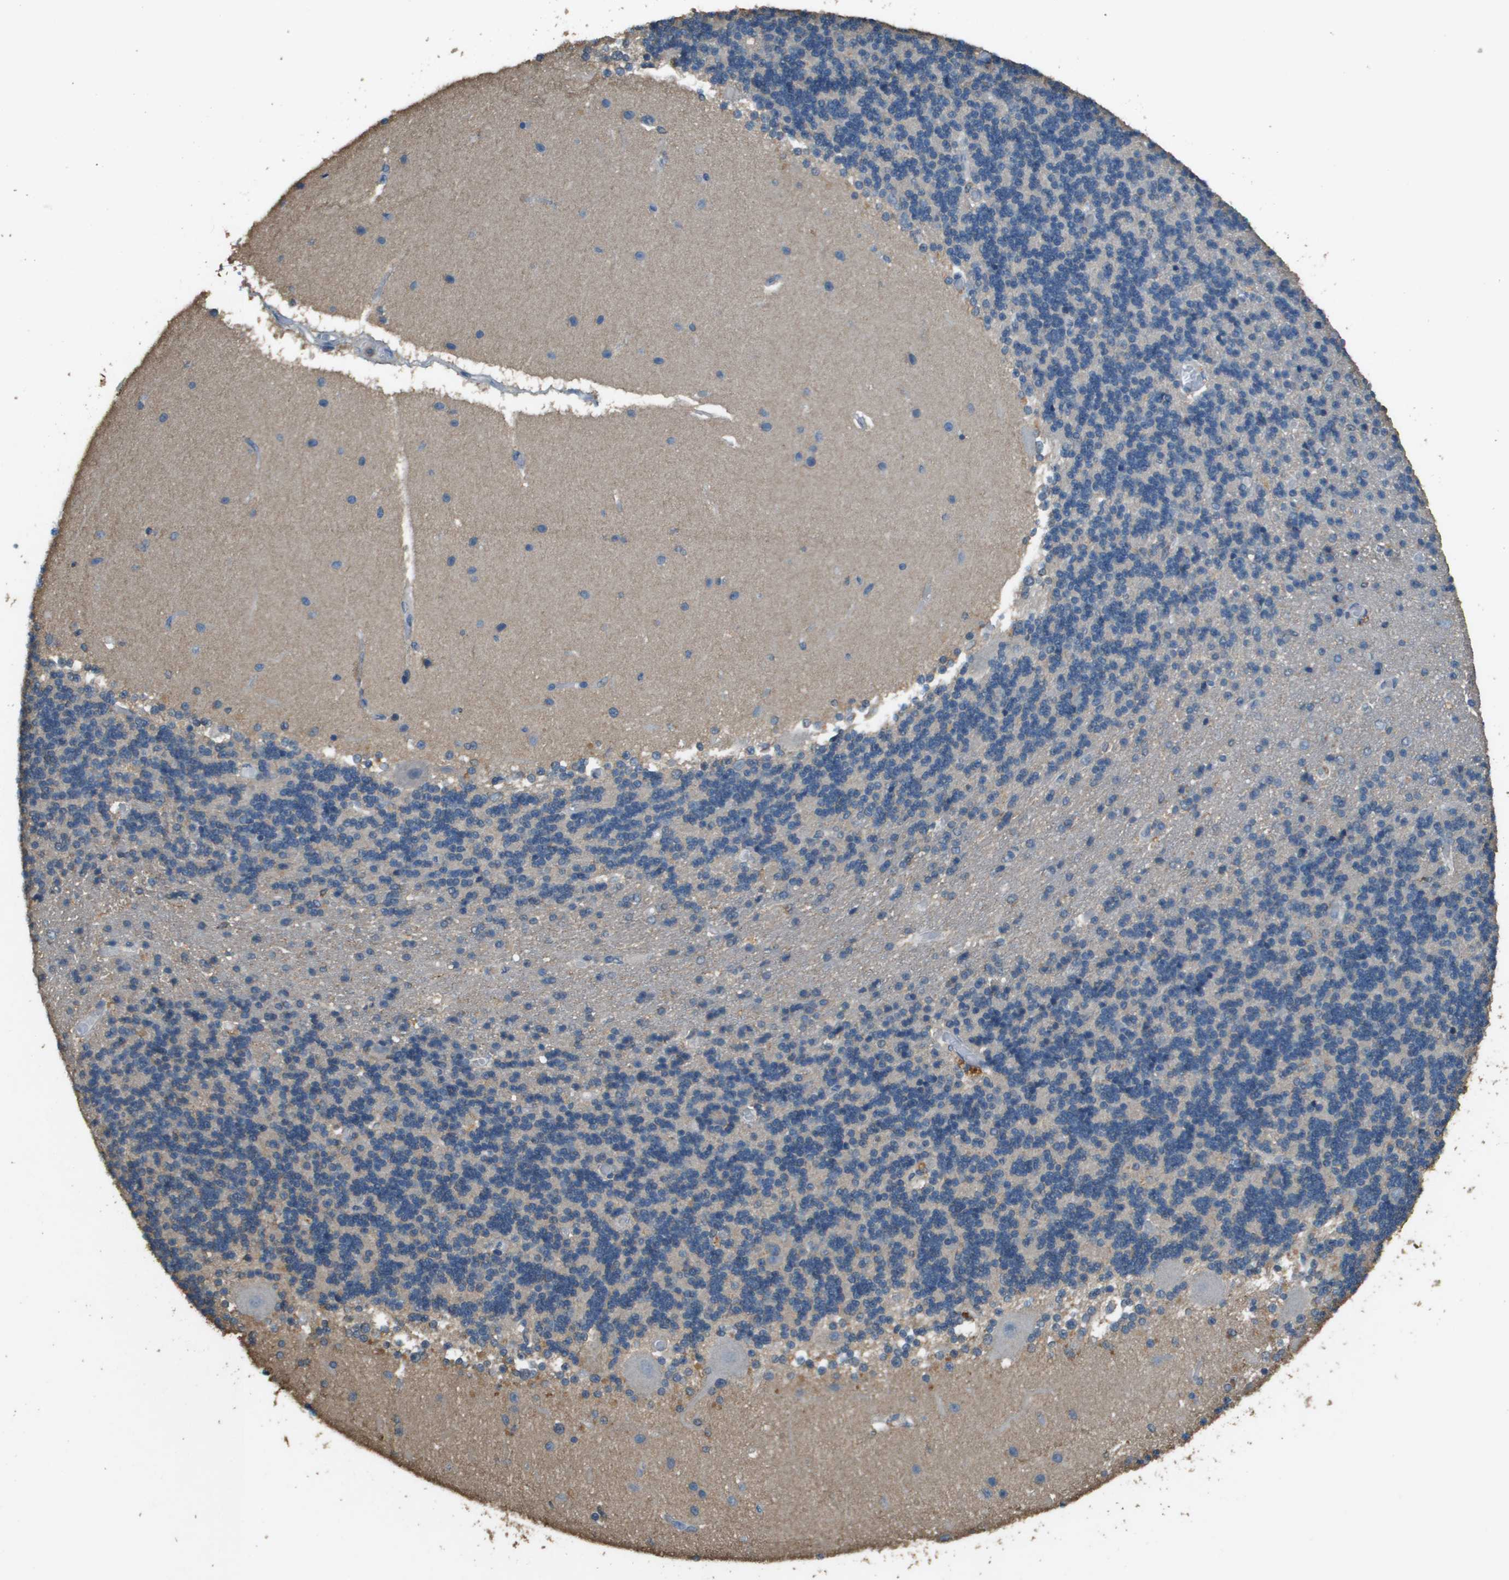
{"staining": {"intensity": "negative", "quantity": "none", "location": "none"}, "tissue": "cerebellum", "cell_type": "Cells in granular layer", "image_type": "normal", "snomed": [{"axis": "morphology", "description": "Normal tissue, NOS"}, {"axis": "topography", "description": "Cerebellum"}], "caption": "Cerebellum was stained to show a protein in brown. There is no significant expression in cells in granular layer. (Brightfield microscopy of DAB immunohistochemistry (IHC) at high magnification).", "gene": "MS4A7", "patient": {"sex": "female", "age": 54}}